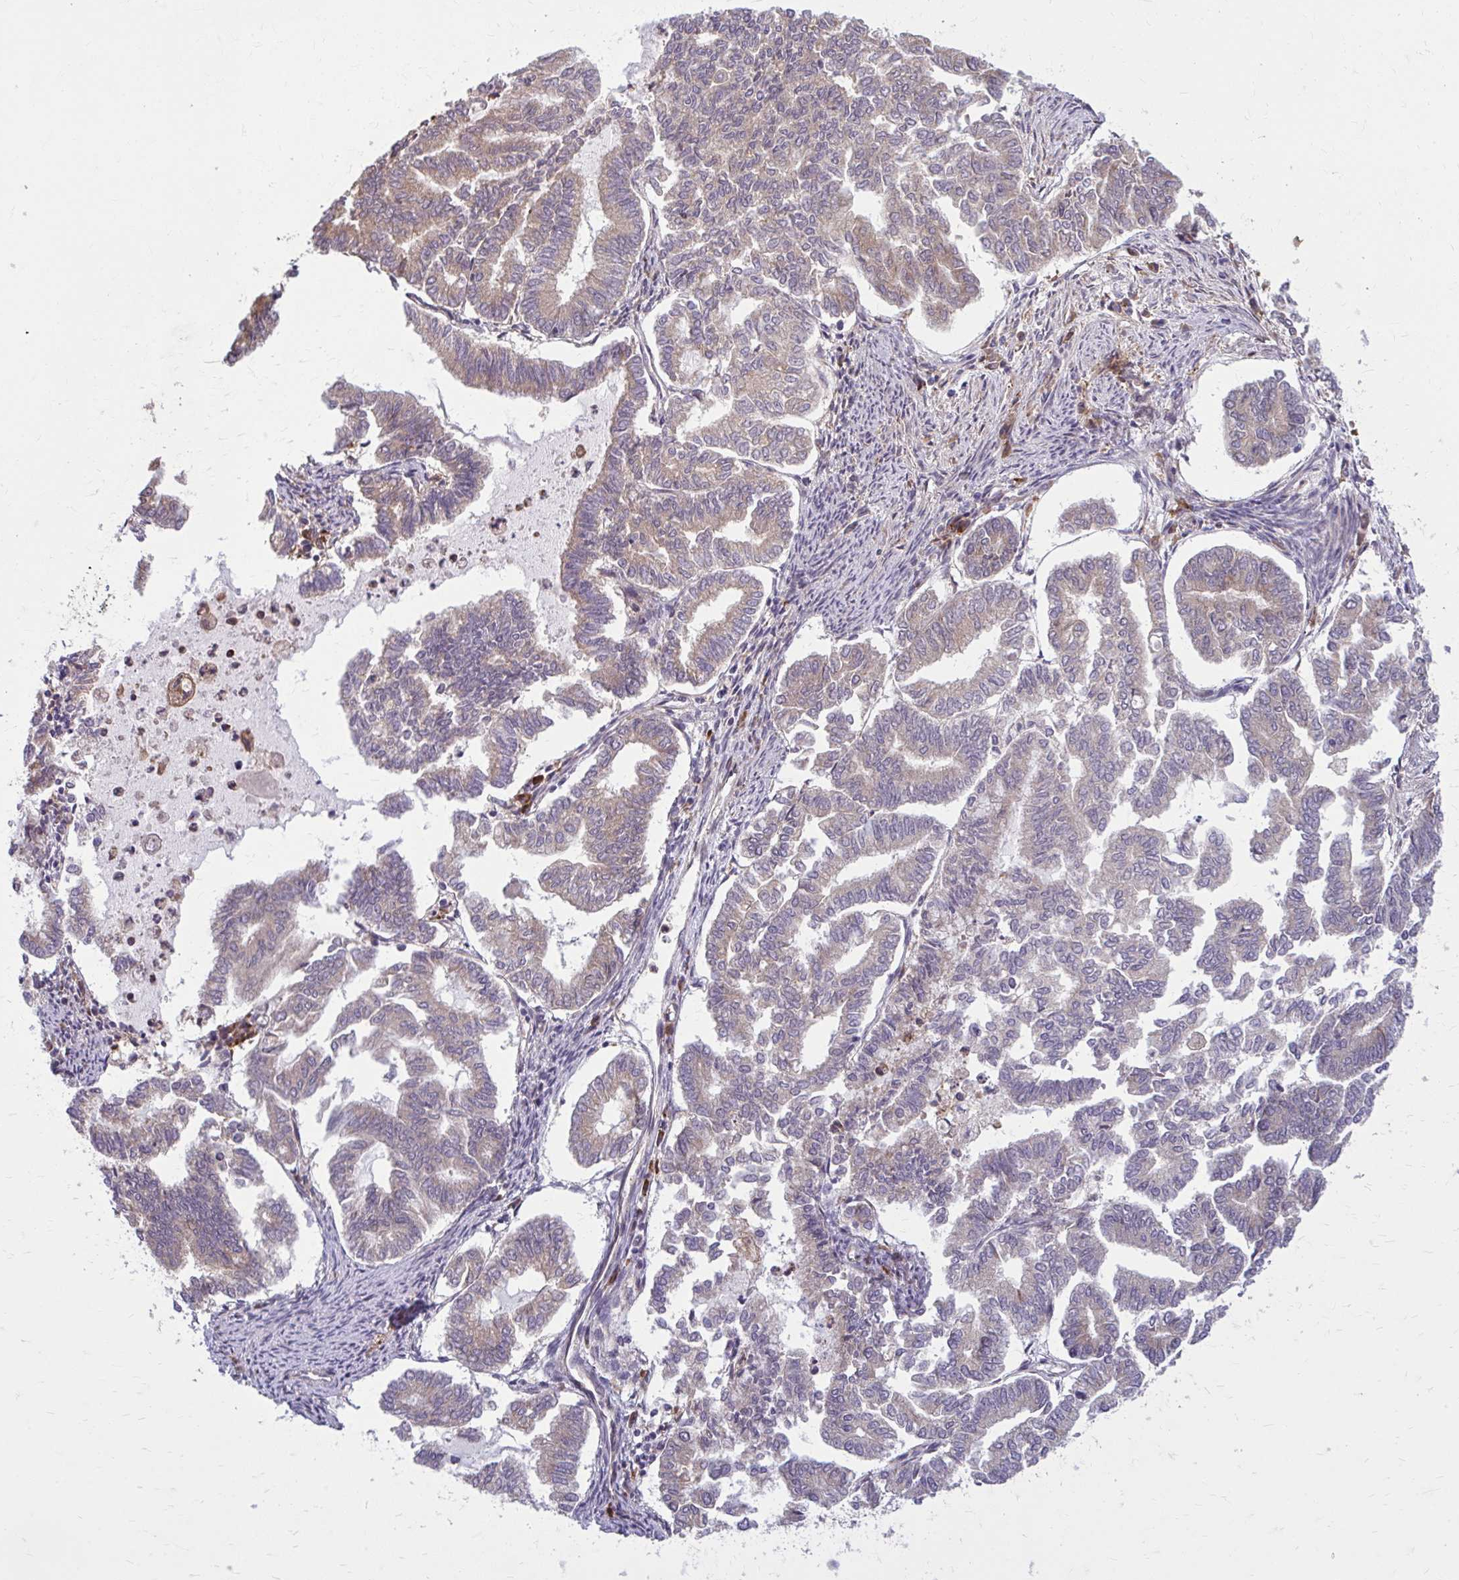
{"staining": {"intensity": "weak", "quantity": "25%-75%", "location": "cytoplasmic/membranous"}, "tissue": "endometrial cancer", "cell_type": "Tumor cells", "image_type": "cancer", "snomed": [{"axis": "morphology", "description": "Adenocarcinoma, NOS"}, {"axis": "topography", "description": "Endometrium"}], "caption": "Adenocarcinoma (endometrial) stained with a brown dye shows weak cytoplasmic/membranous positive positivity in about 25%-75% of tumor cells.", "gene": "OXNAD1", "patient": {"sex": "female", "age": 79}}